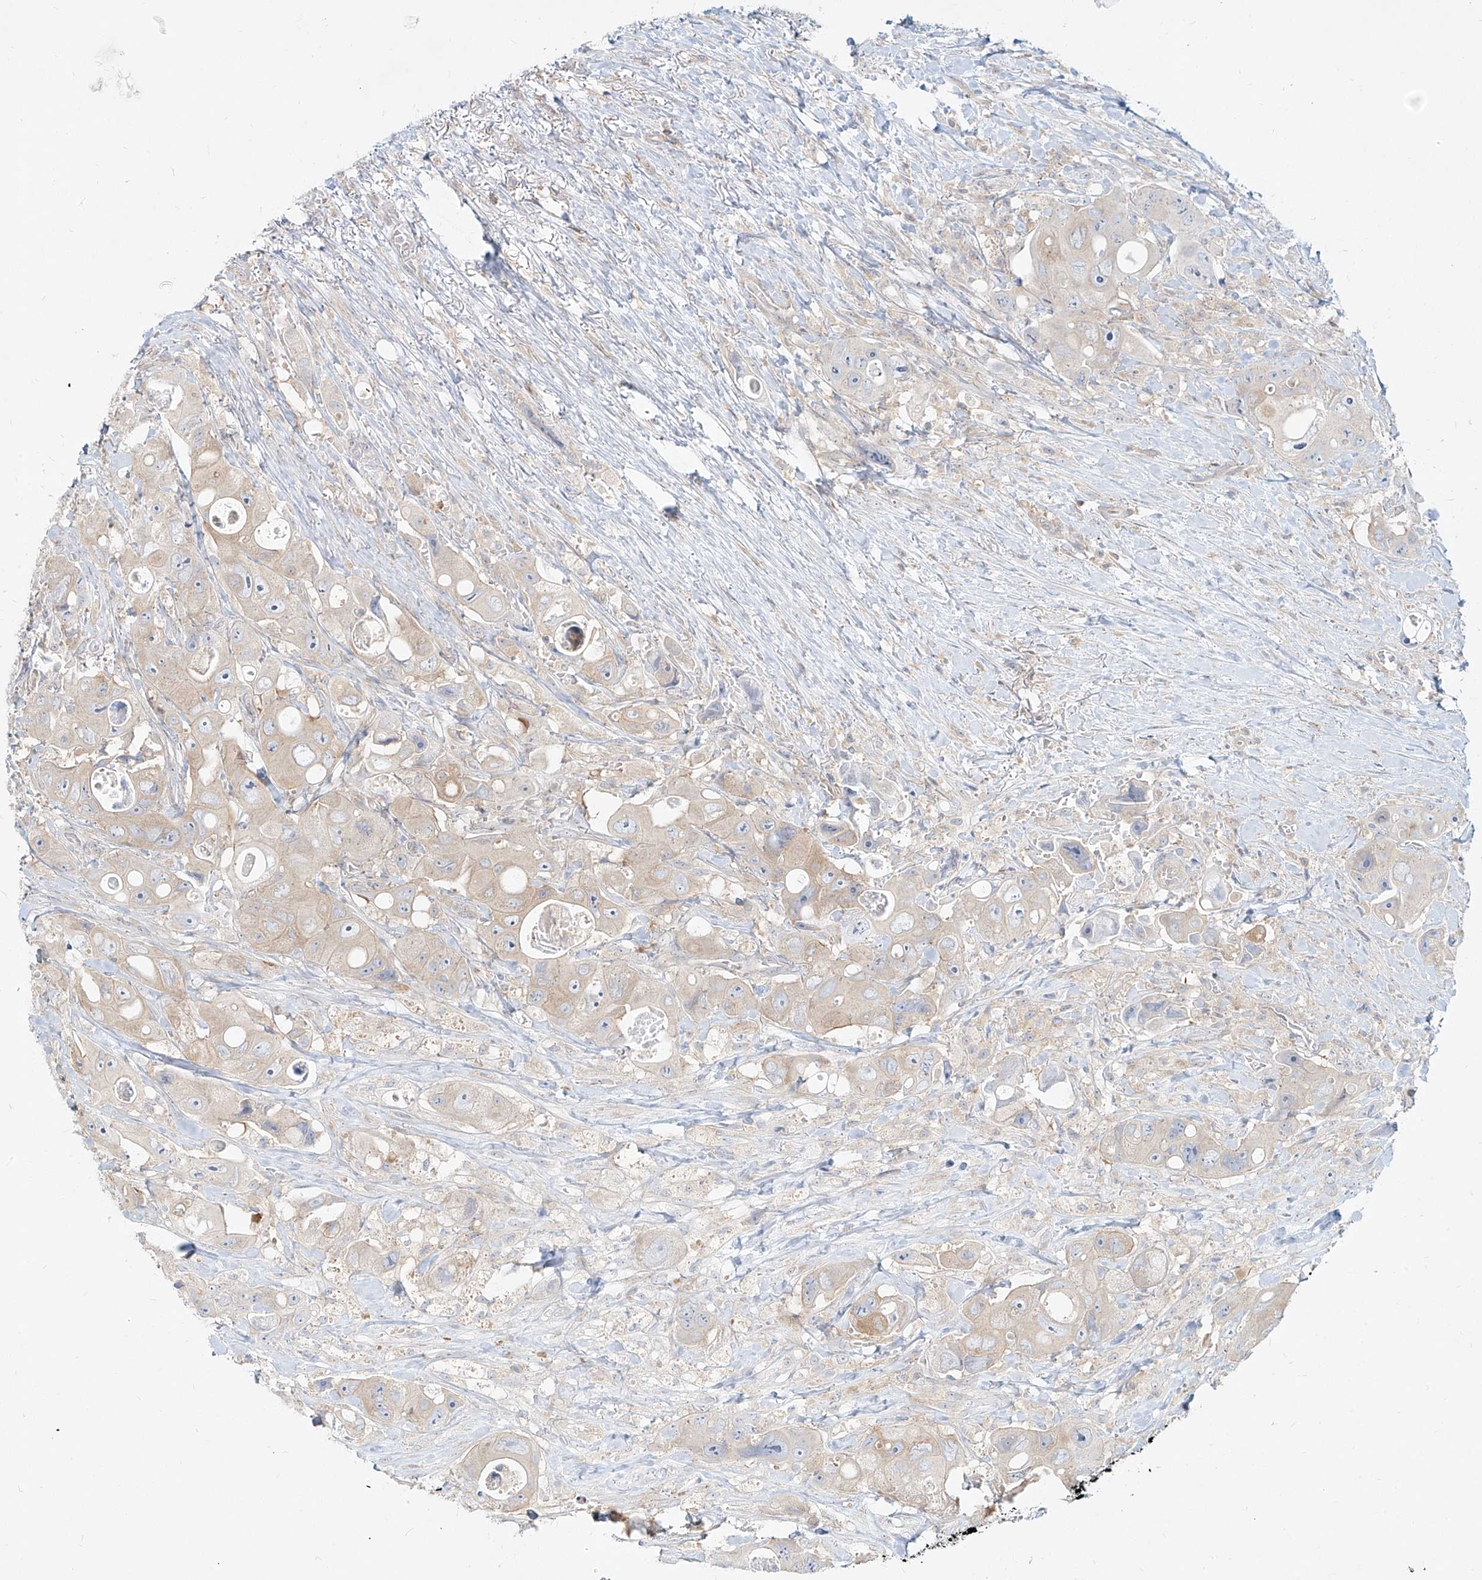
{"staining": {"intensity": "weak", "quantity": "<25%", "location": "cytoplasmic/membranous"}, "tissue": "colorectal cancer", "cell_type": "Tumor cells", "image_type": "cancer", "snomed": [{"axis": "morphology", "description": "Adenocarcinoma, NOS"}, {"axis": "topography", "description": "Colon"}], "caption": "An IHC image of colorectal cancer is shown. There is no staining in tumor cells of colorectal cancer.", "gene": "SLC2A12", "patient": {"sex": "female", "age": 46}}